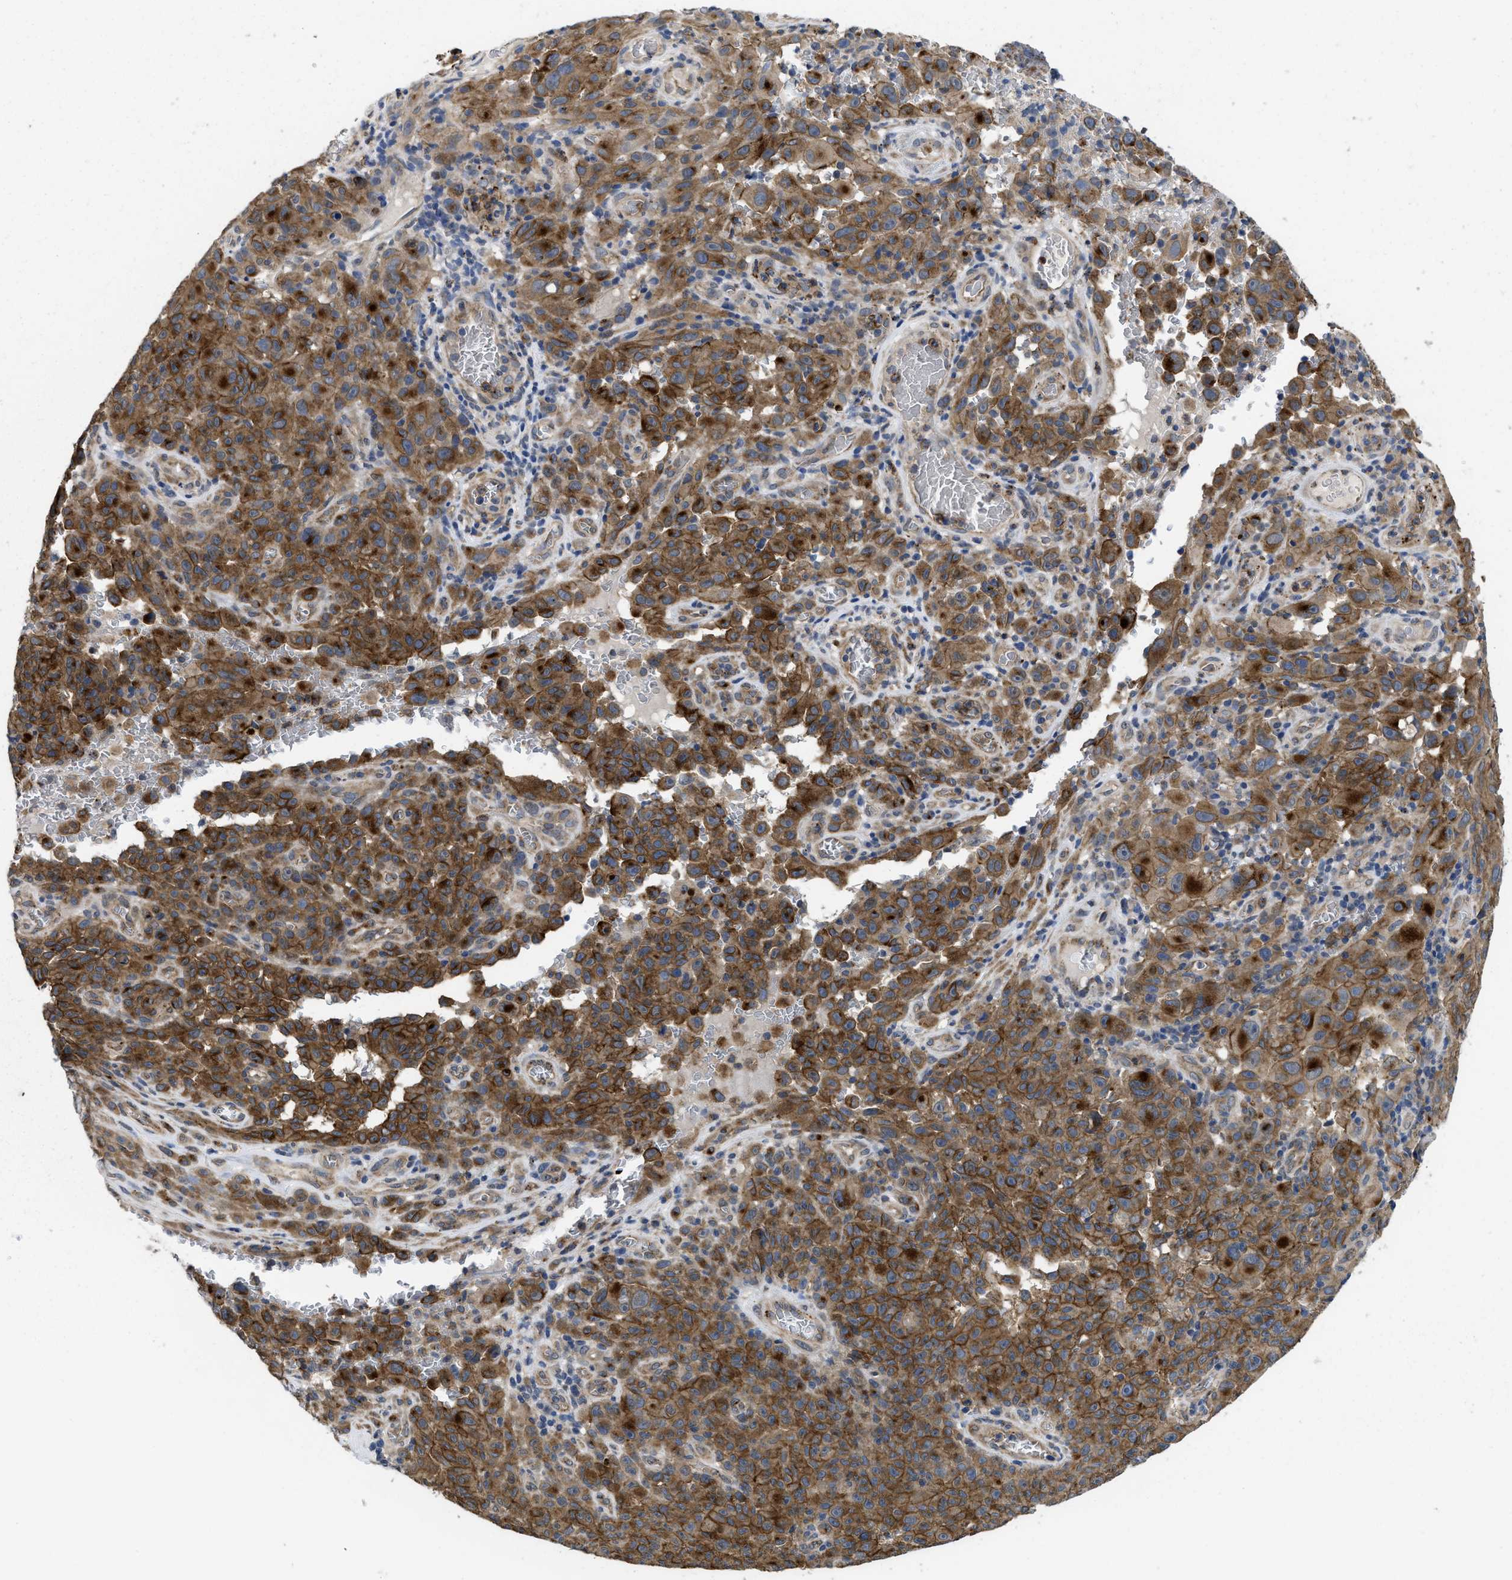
{"staining": {"intensity": "moderate", "quantity": ">75%", "location": "cytoplasmic/membranous"}, "tissue": "melanoma", "cell_type": "Tumor cells", "image_type": "cancer", "snomed": [{"axis": "morphology", "description": "Malignant melanoma, NOS"}, {"axis": "topography", "description": "Skin"}], "caption": "Brown immunohistochemical staining in human malignant melanoma demonstrates moderate cytoplasmic/membranous positivity in approximately >75% of tumor cells. The protein is shown in brown color, while the nuclei are stained blue.", "gene": "PKD2", "patient": {"sex": "female", "age": 82}}